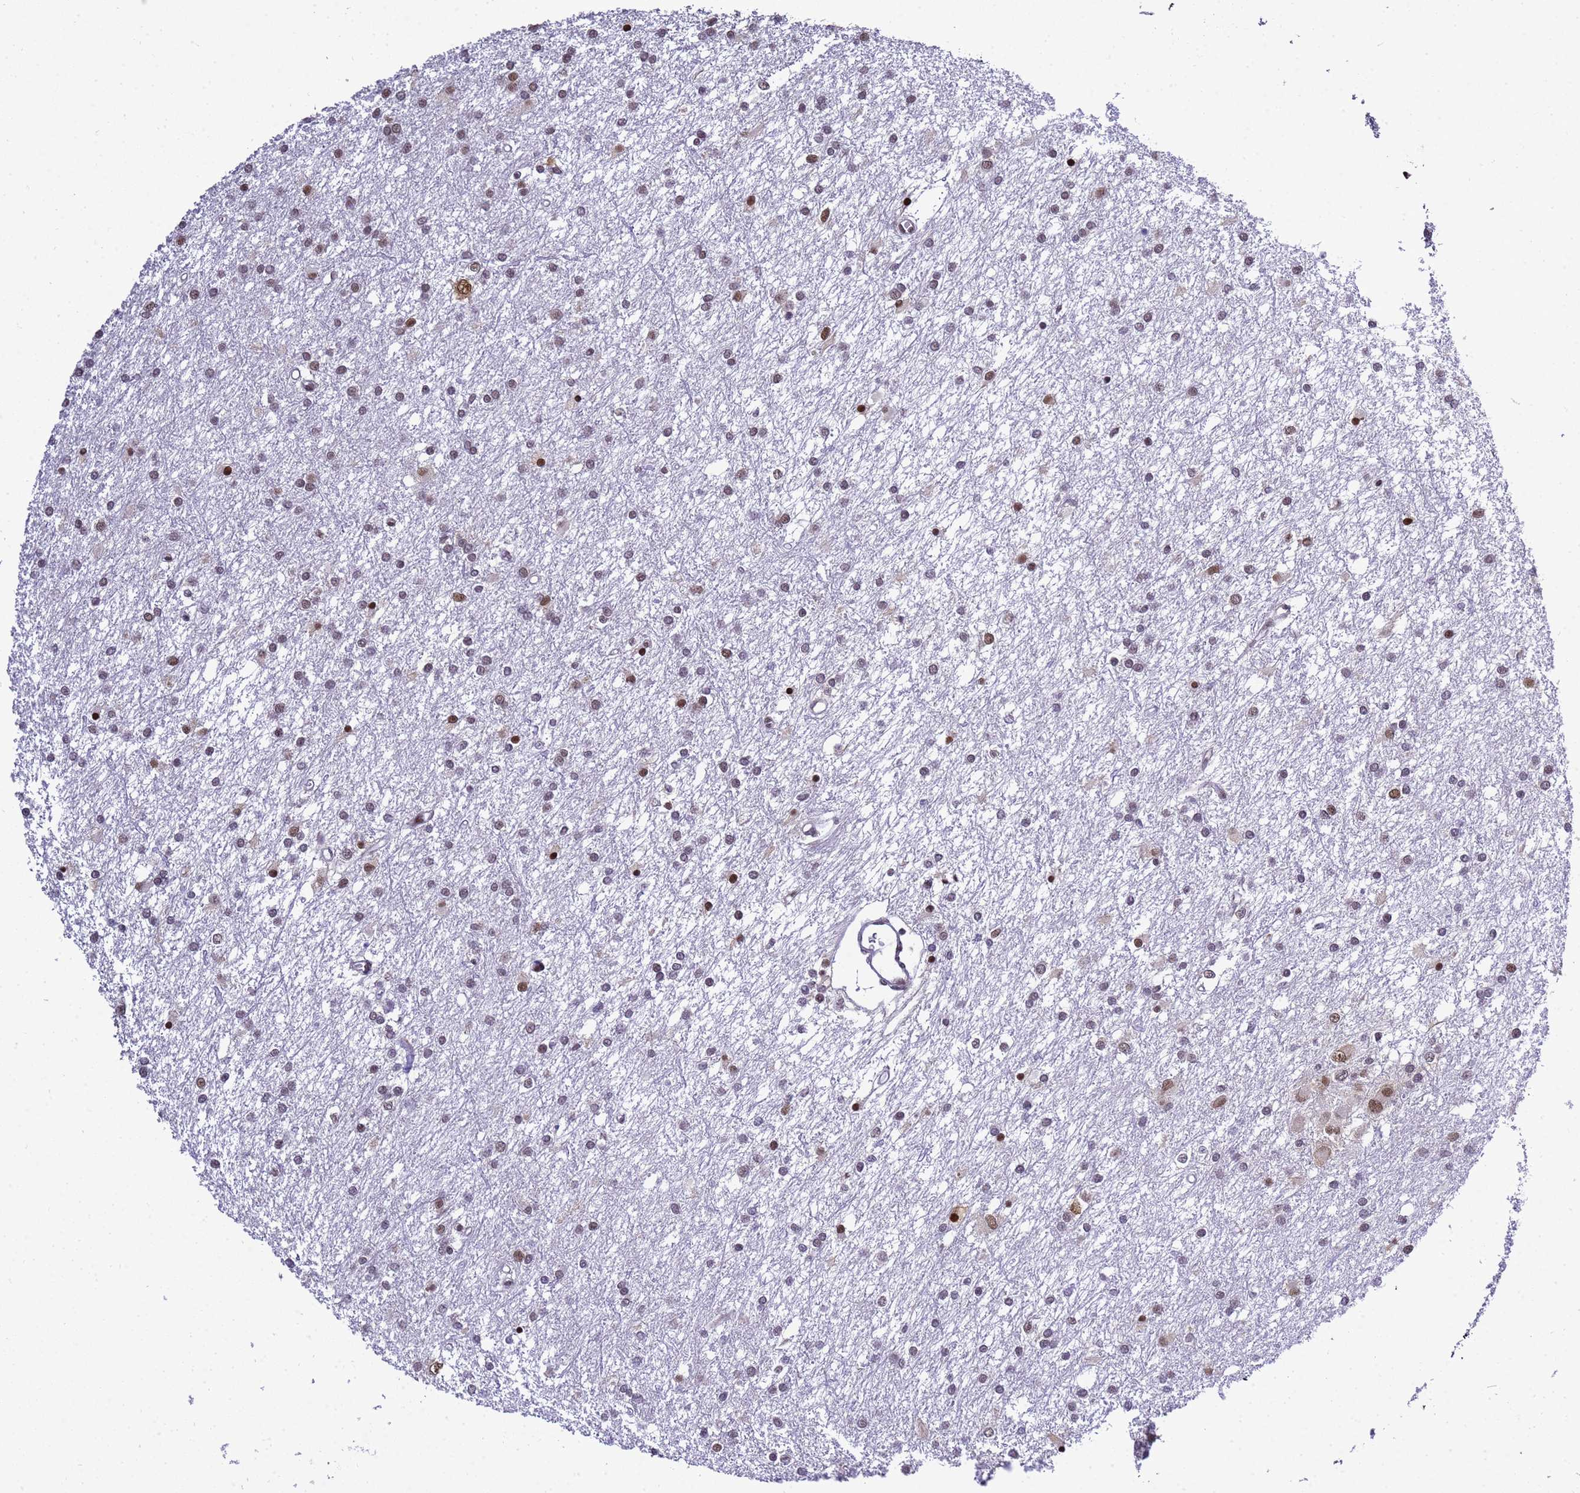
{"staining": {"intensity": "moderate", "quantity": "<25%", "location": "cytoplasmic/membranous,nuclear"}, "tissue": "glioma", "cell_type": "Tumor cells", "image_type": "cancer", "snomed": [{"axis": "morphology", "description": "Glioma, malignant, High grade"}, {"axis": "topography", "description": "Brain"}], "caption": "Immunohistochemistry (IHC) of human high-grade glioma (malignant) reveals low levels of moderate cytoplasmic/membranous and nuclear staining in approximately <25% of tumor cells. (DAB IHC, brown staining for protein, blue staining for nuclei).", "gene": "SMN1", "patient": {"sex": "female", "age": 50}}